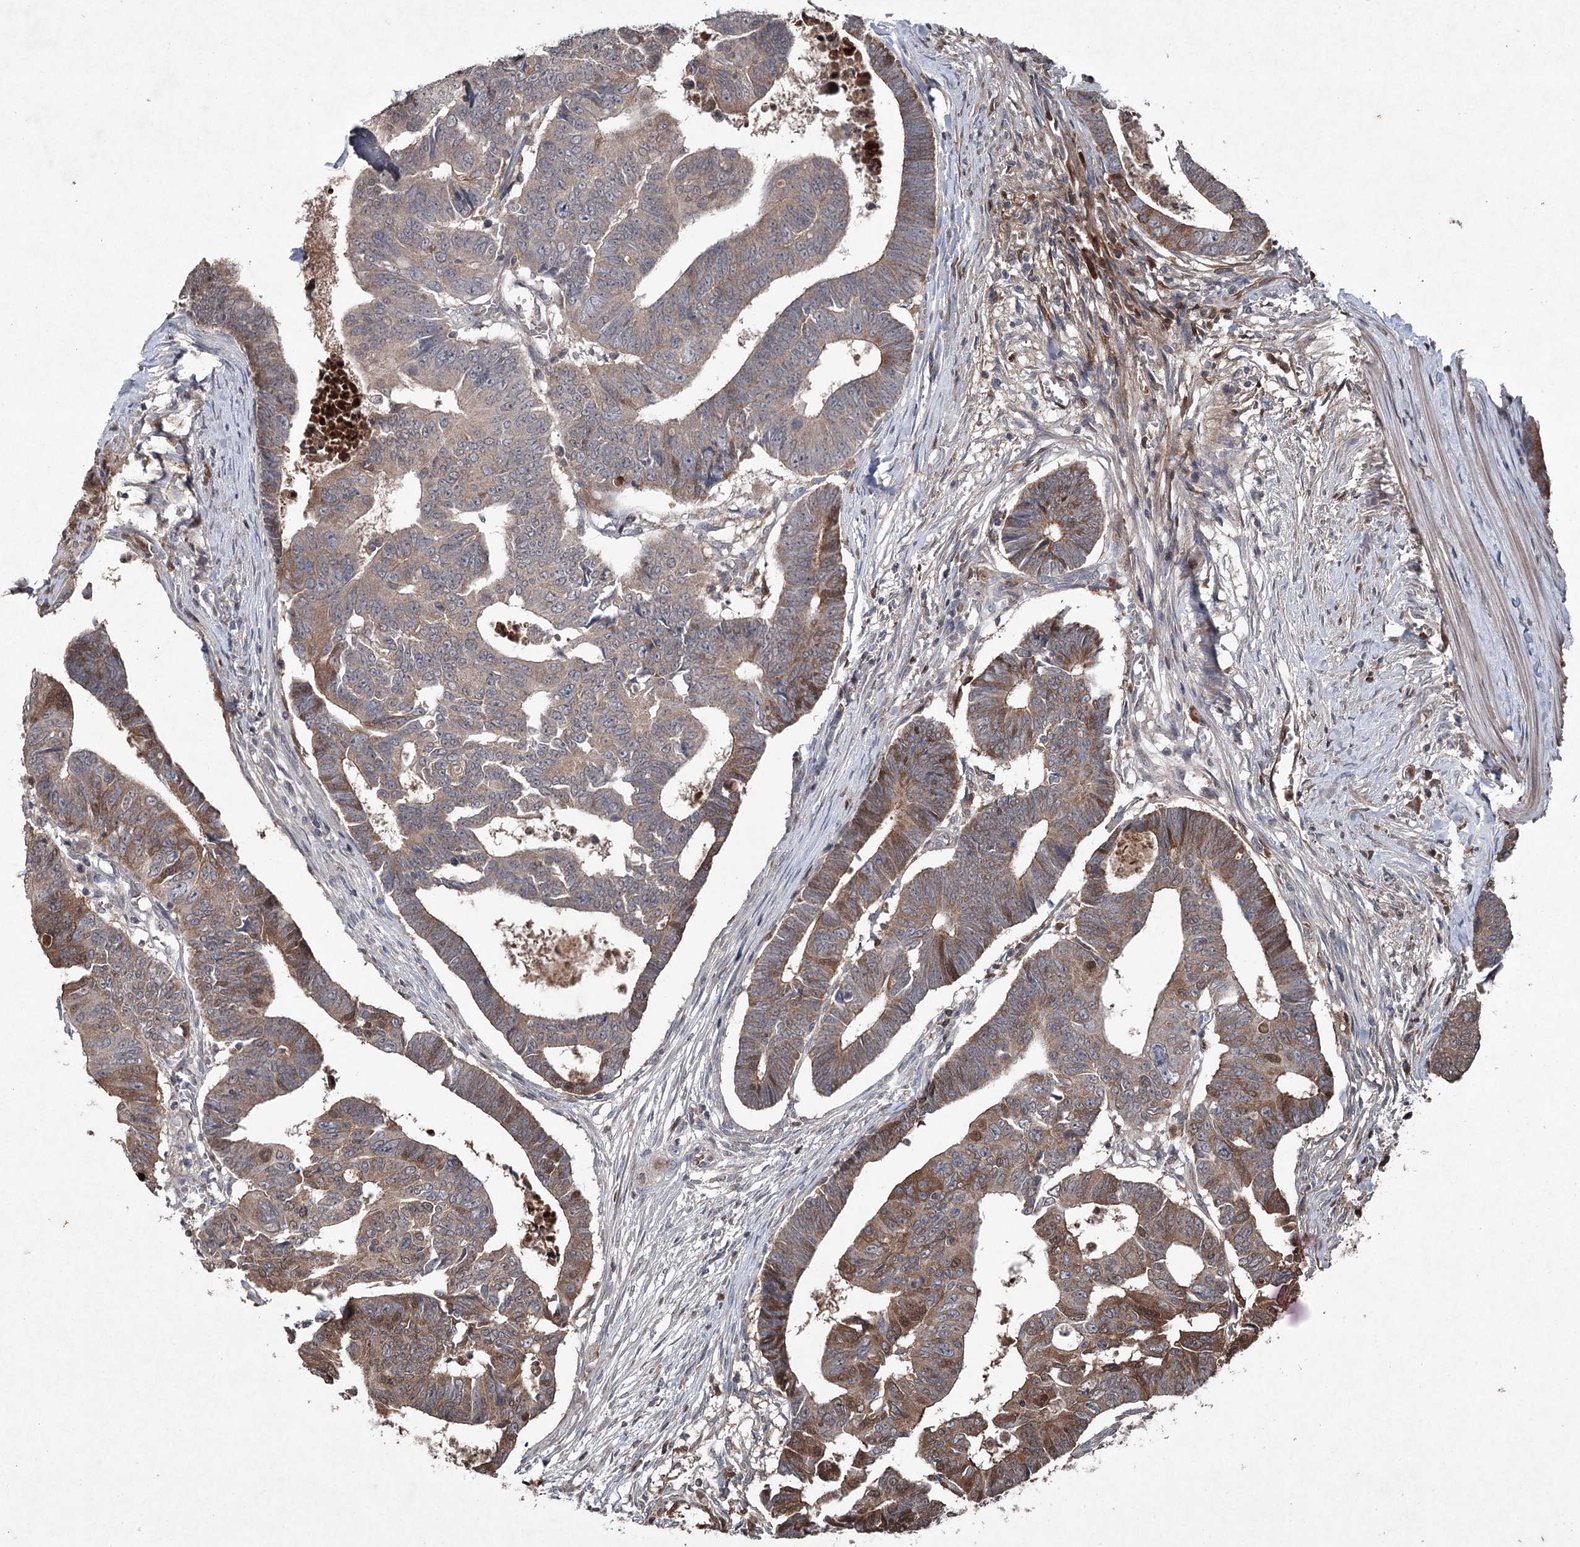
{"staining": {"intensity": "moderate", "quantity": "25%-75%", "location": "cytoplasmic/membranous"}, "tissue": "colorectal cancer", "cell_type": "Tumor cells", "image_type": "cancer", "snomed": [{"axis": "morphology", "description": "Adenocarcinoma, NOS"}, {"axis": "topography", "description": "Rectum"}], "caption": "Immunohistochemical staining of colorectal adenocarcinoma reveals medium levels of moderate cytoplasmic/membranous protein expression in about 25%-75% of tumor cells.", "gene": "PGLYRP2", "patient": {"sex": "female", "age": 65}}